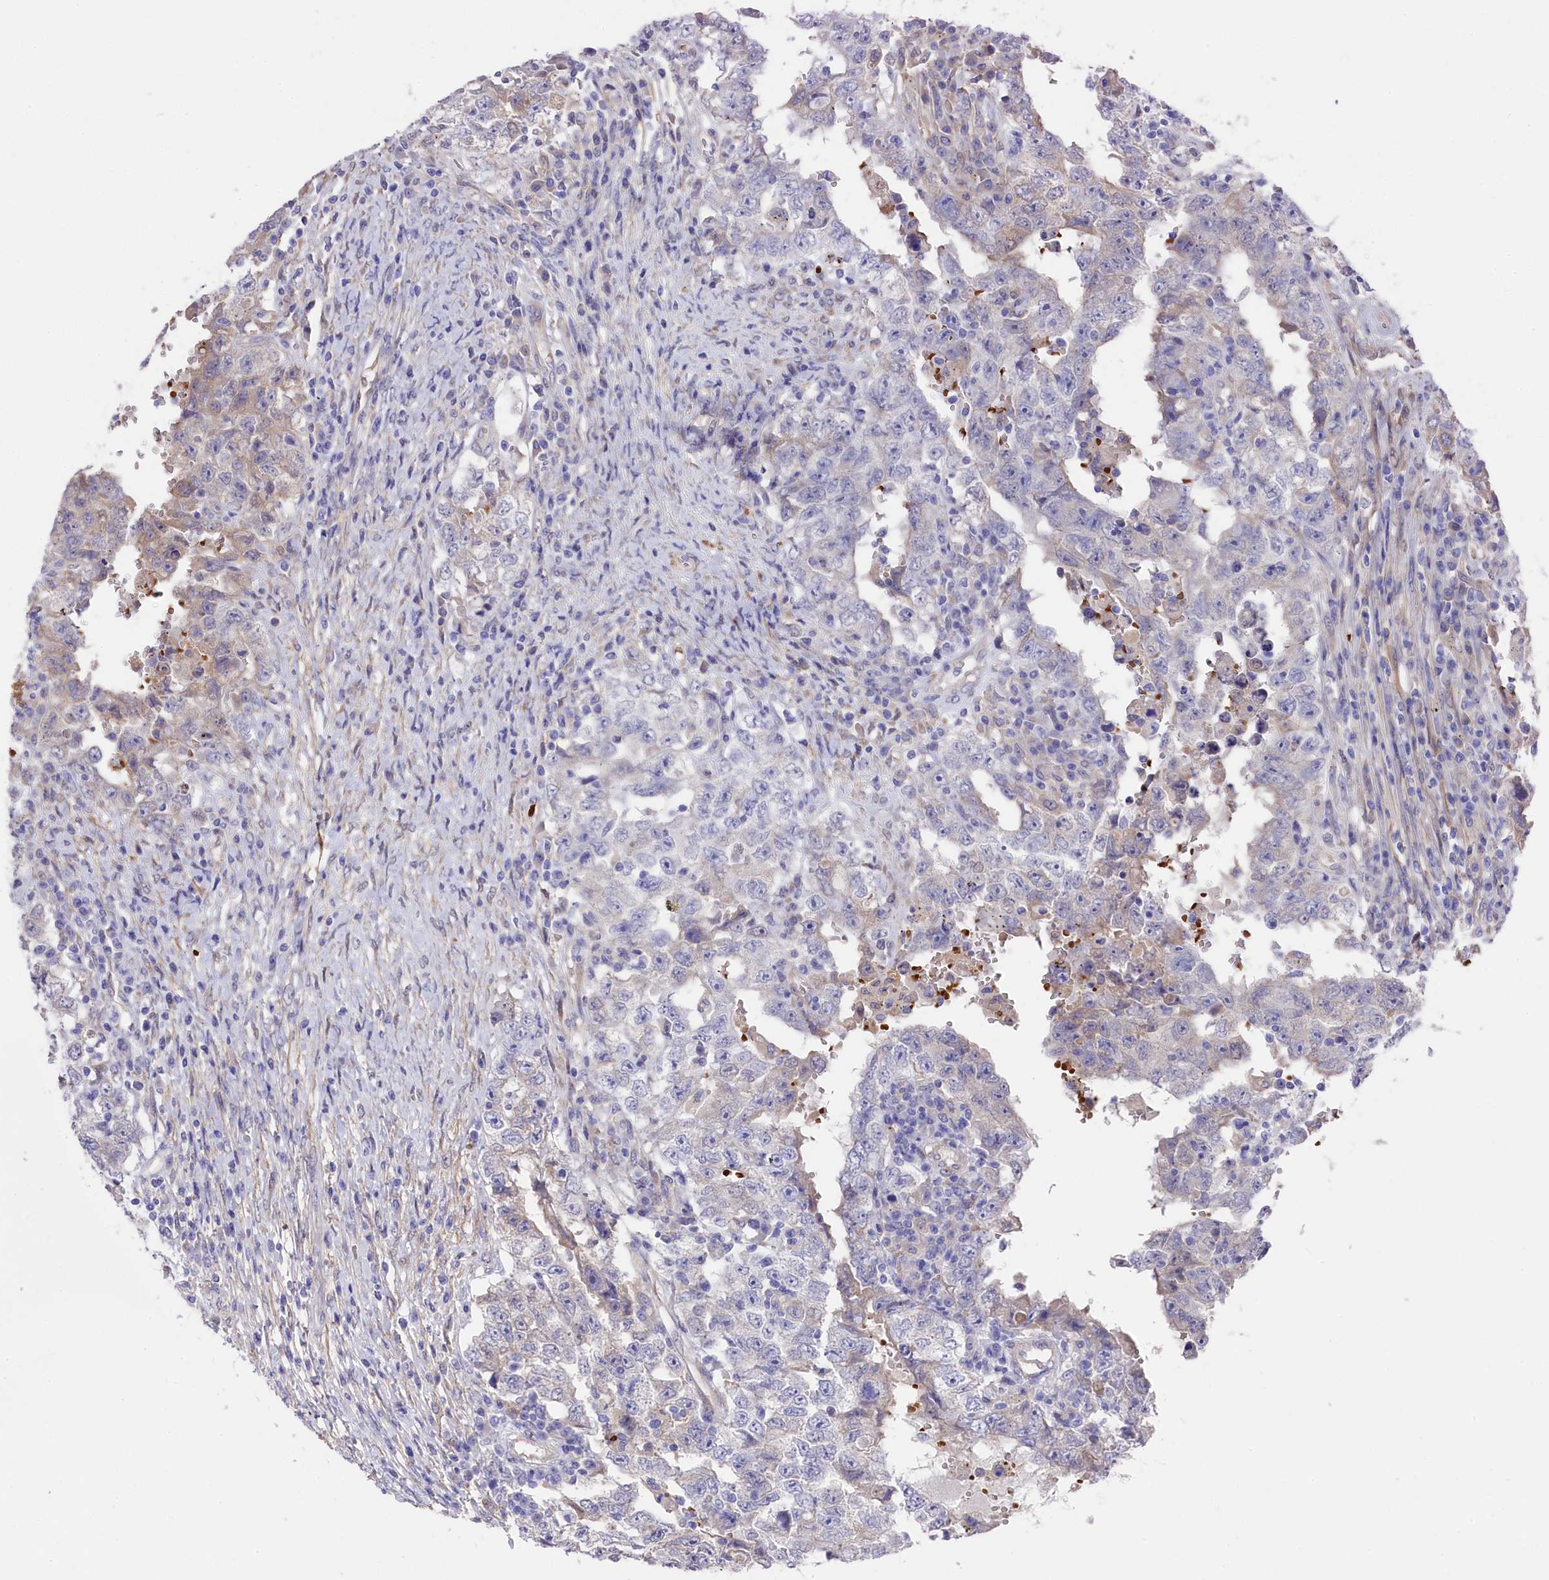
{"staining": {"intensity": "weak", "quantity": "<25%", "location": "cytoplasmic/membranous"}, "tissue": "testis cancer", "cell_type": "Tumor cells", "image_type": "cancer", "snomed": [{"axis": "morphology", "description": "Carcinoma, Embryonal, NOS"}, {"axis": "topography", "description": "Testis"}], "caption": "Immunohistochemistry histopathology image of neoplastic tissue: human testis cancer (embryonal carcinoma) stained with DAB (3,3'-diaminobenzidine) shows no significant protein positivity in tumor cells.", "gene": "LHFPL4", "patient": {"sex": "male", "age": 26}}